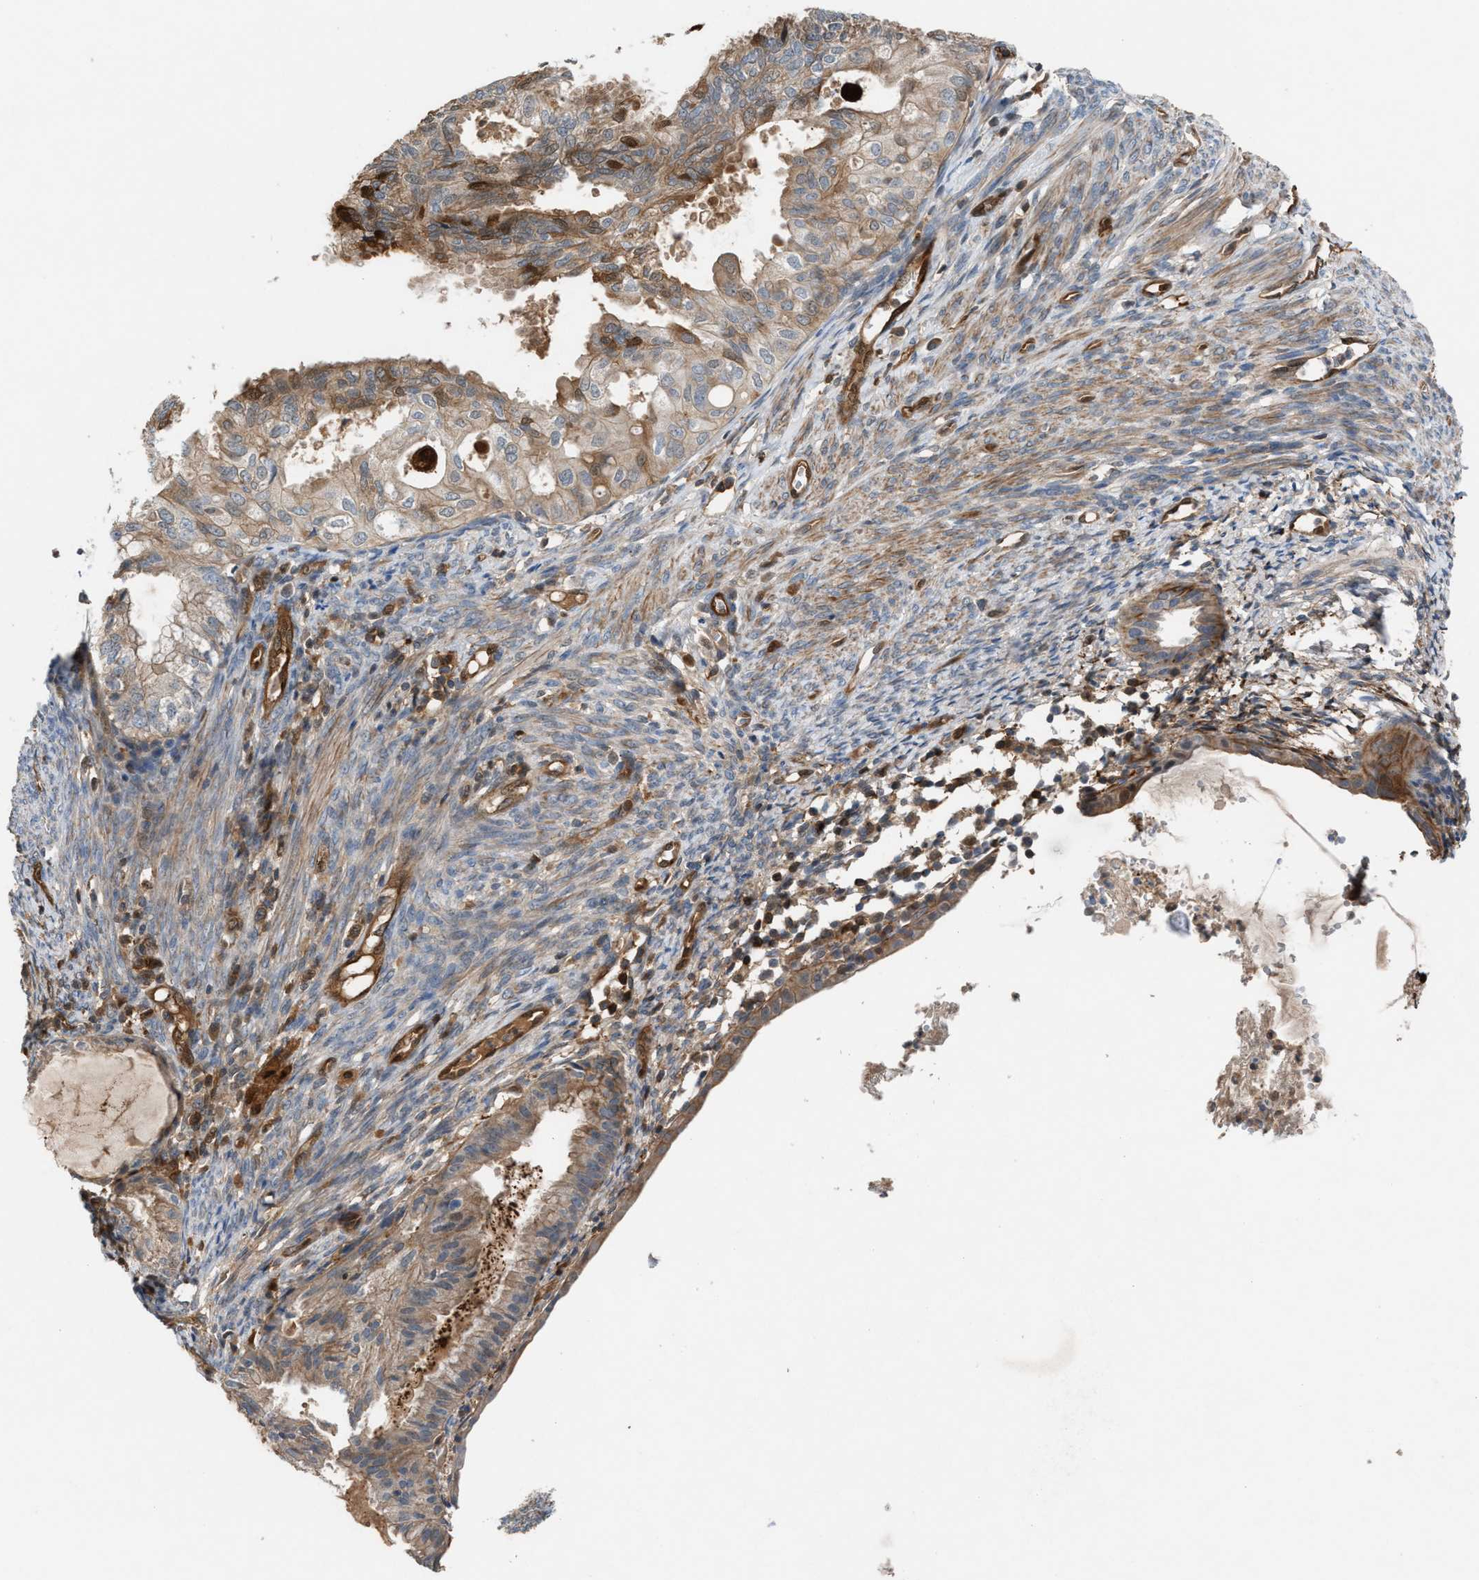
{"staining": {"intensity": "weak", "quantity": ">75%", "location": "cytoplasmic/membranous"}, "tissue": "cervical cancer", "cell_type": "Tumor cells", "image_type": "cancer", "snomed": [{"axis": "morphology", "description": "Normal tissue, NOS"}, {"axis": "morphology", "description": "Adenocarcinoma, NOS"}, {"axis": "topography", "description": "Cervix"}, {"axis": "topography", "description": "Endometrium"}], "caption": "Cervical cancer (adenocarcinoma) stained with DAB immunohistochemistry (IHC) displays low levels of weak cytoplasmic/membranous expression in about >75% of tumor cells.", "gene": "TPK1", "patient": {"sex": "female", "age": 86}}